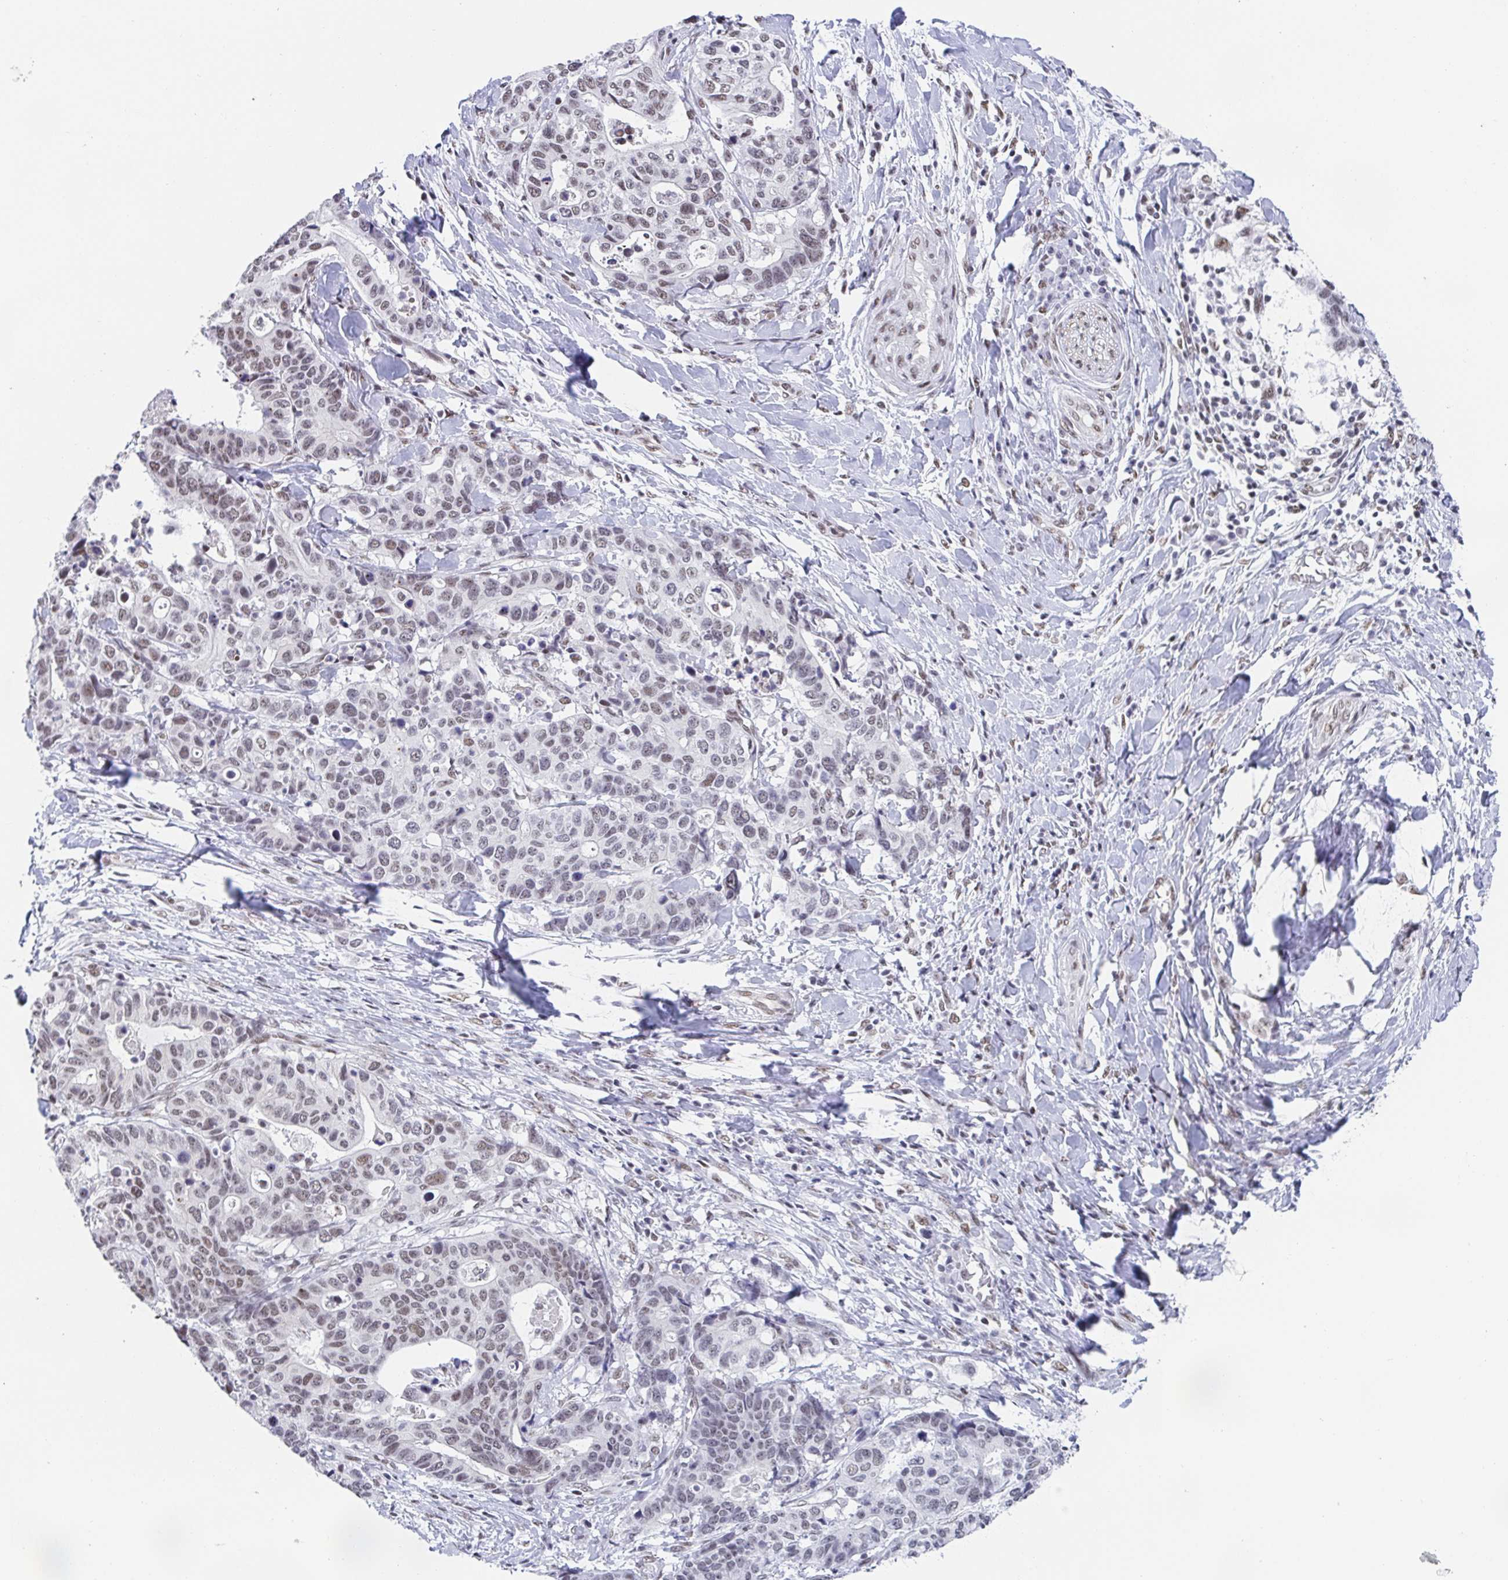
{"staining": {"intensity": "moderate", "quantity": "25%-75%", "location": "nuclear"}, "tissue": "stomach cancer", "cell_type": "Tumor cells", "image_type": "cancer", "snomed": [{"axis": "morphology", "description": "Adenocarcinoma, NOS"}, {"axis": "topography", "description": "Stomach, upper"}], "caption": "Immunohistochemistry photomicrograph of neoplastic tissue: stomach cancer (adenocarcinoma) stained using immunohistochemistry (IHC) displays medium levels of moderate protein expression localized specifically in the nuclear of tumor cells, appearing as a nuclear brown color.", "gene": "SLC7A10", "patient": {"sex": "female", "age": 67}}